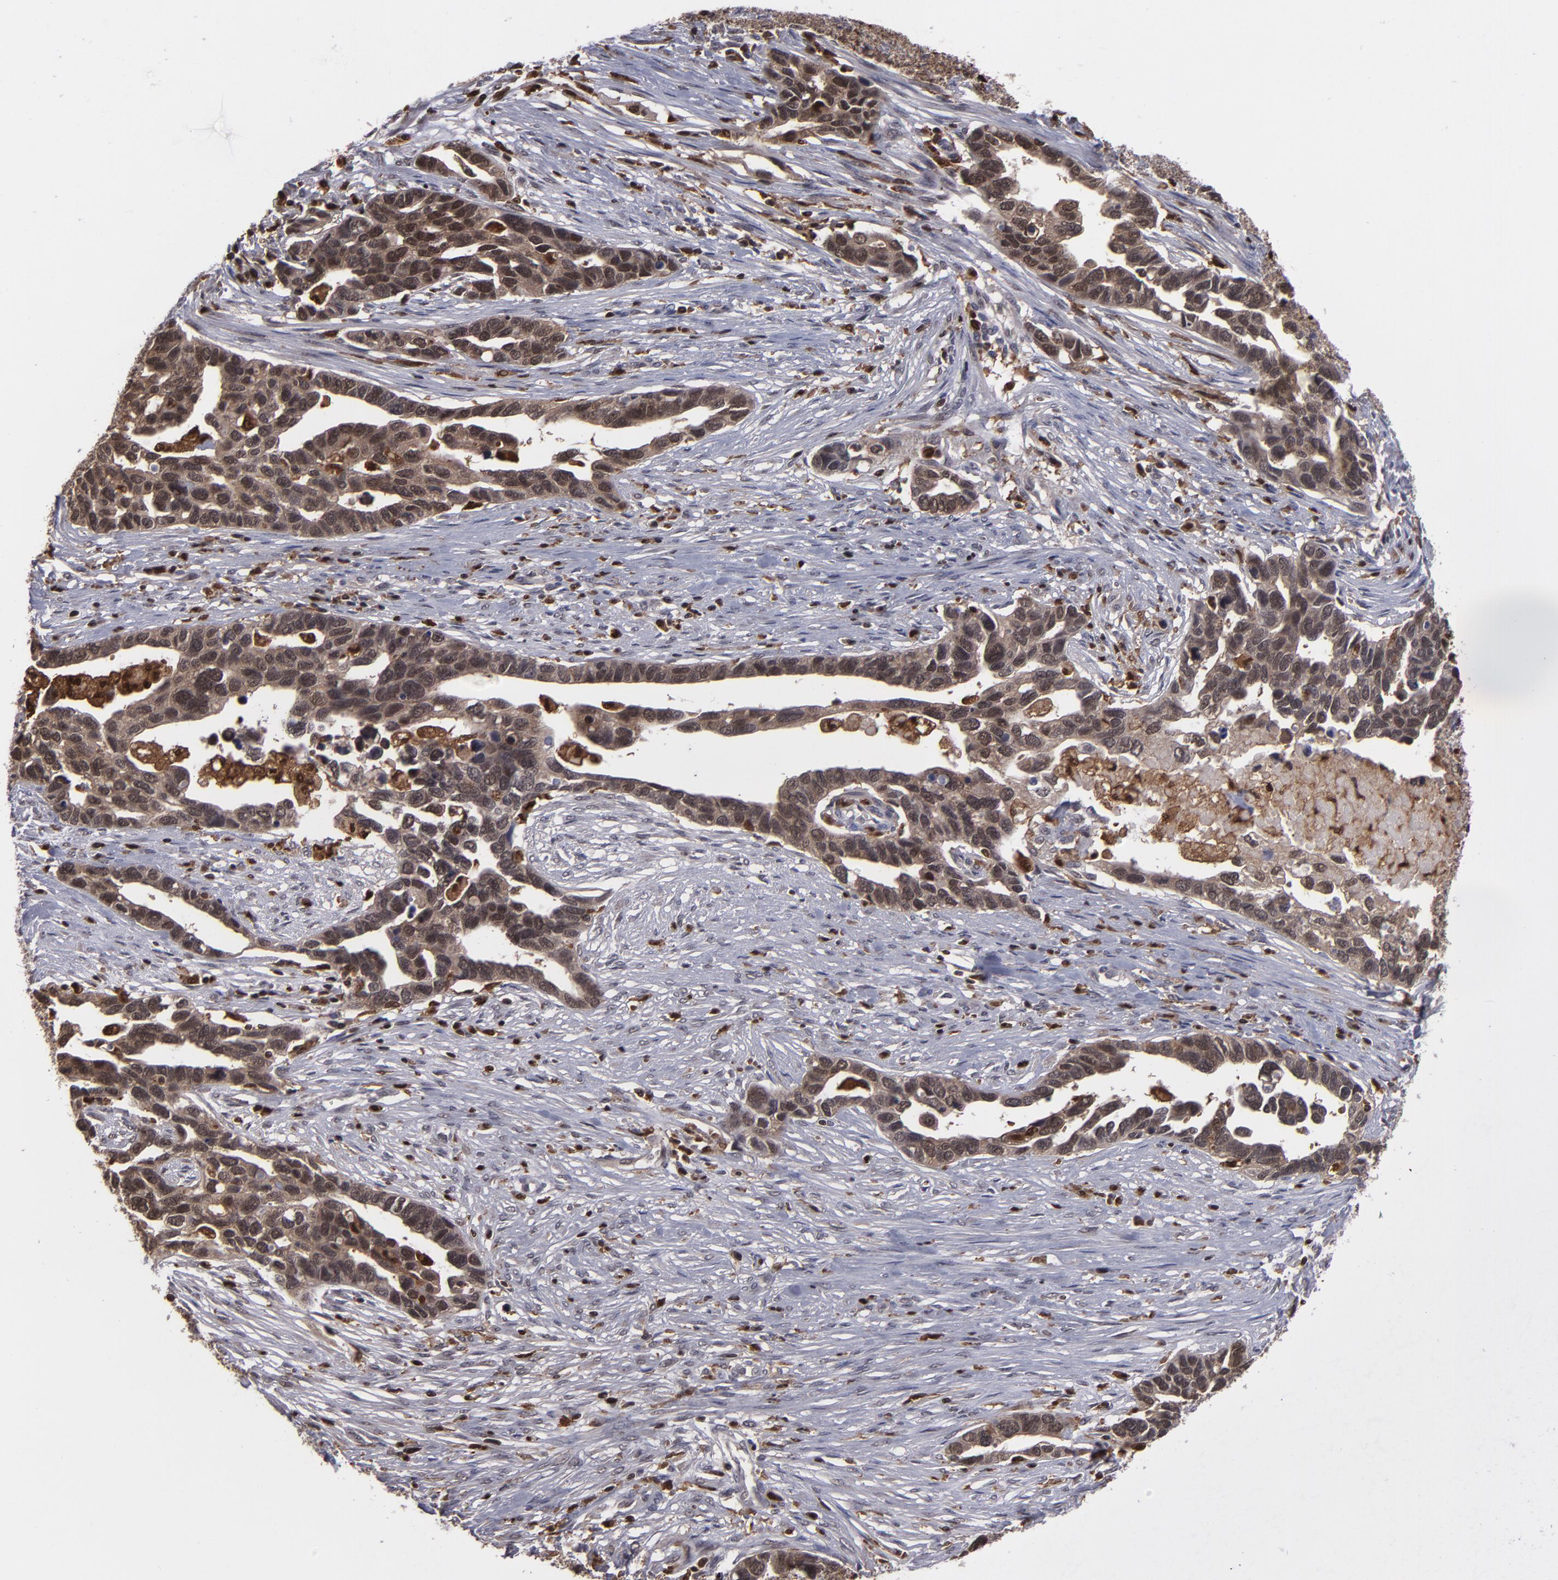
{"staining": {"intensity": "moderate", "quantity": ">75%", "location": "cytoplasmic/membranous,nuclear"}, "tissue": "ovarian cancer", "cell_type": "Tumor cells", "image_type": "cancer", "snomed": [{"axis": "morphology", "description": "Cystadenocarcinoma, serous, NOS"}, {"axis": "topography", "description": "Ovary"}], "caption": "Ovarian cancer (serous cystadenocarcinoma) stained for a protein (brown) displays moderate cytoplasmic/membranous and nuclear positive staining in approximately >75% of tumor cells.", "gene": "GRB2", "patient": {"sex": "female", "age": 54}}